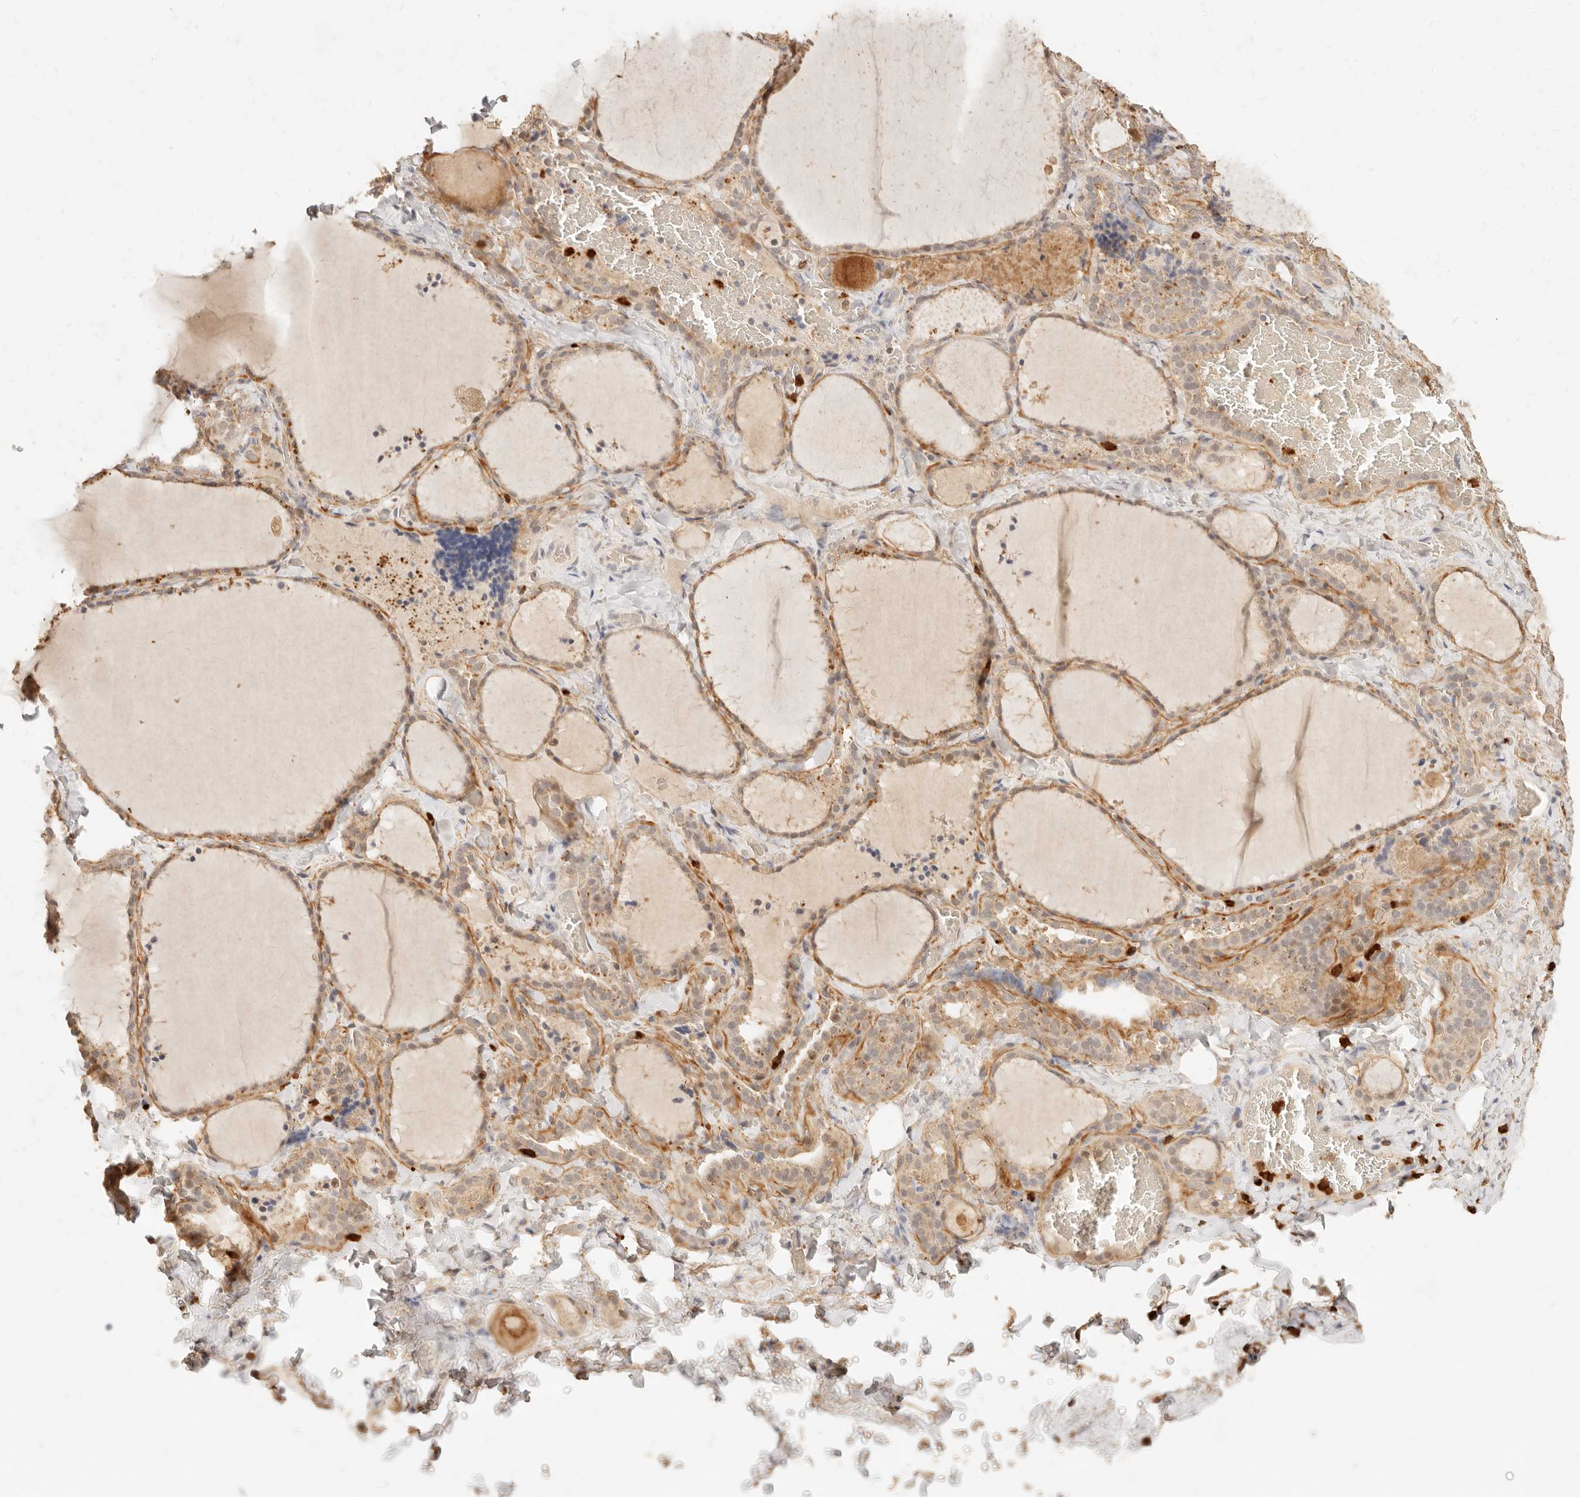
{"staining": {"intensity": "weak", "quantity": ">75%", "location": "cytoplasmic/membranous"}, "tissue": "thyroid gland", "cell_type": "Glandular cells", "image_type": "normal", "snomed": [{"axis": "morphology", "description": "Normal tissue, NOS"}, {"axis": "topography", "description": "Thyroid gland"}], "caption": "Thyroid gland was stained to show a protein in brown. There is low levels of weak cytoplasmic/membranous expression in about >75% of glandular cells. (Brightfield microscopy of DAB IHC at high magnification).", "gene": "TMTC2", "patient": {"sex": "female", "age": 22}}